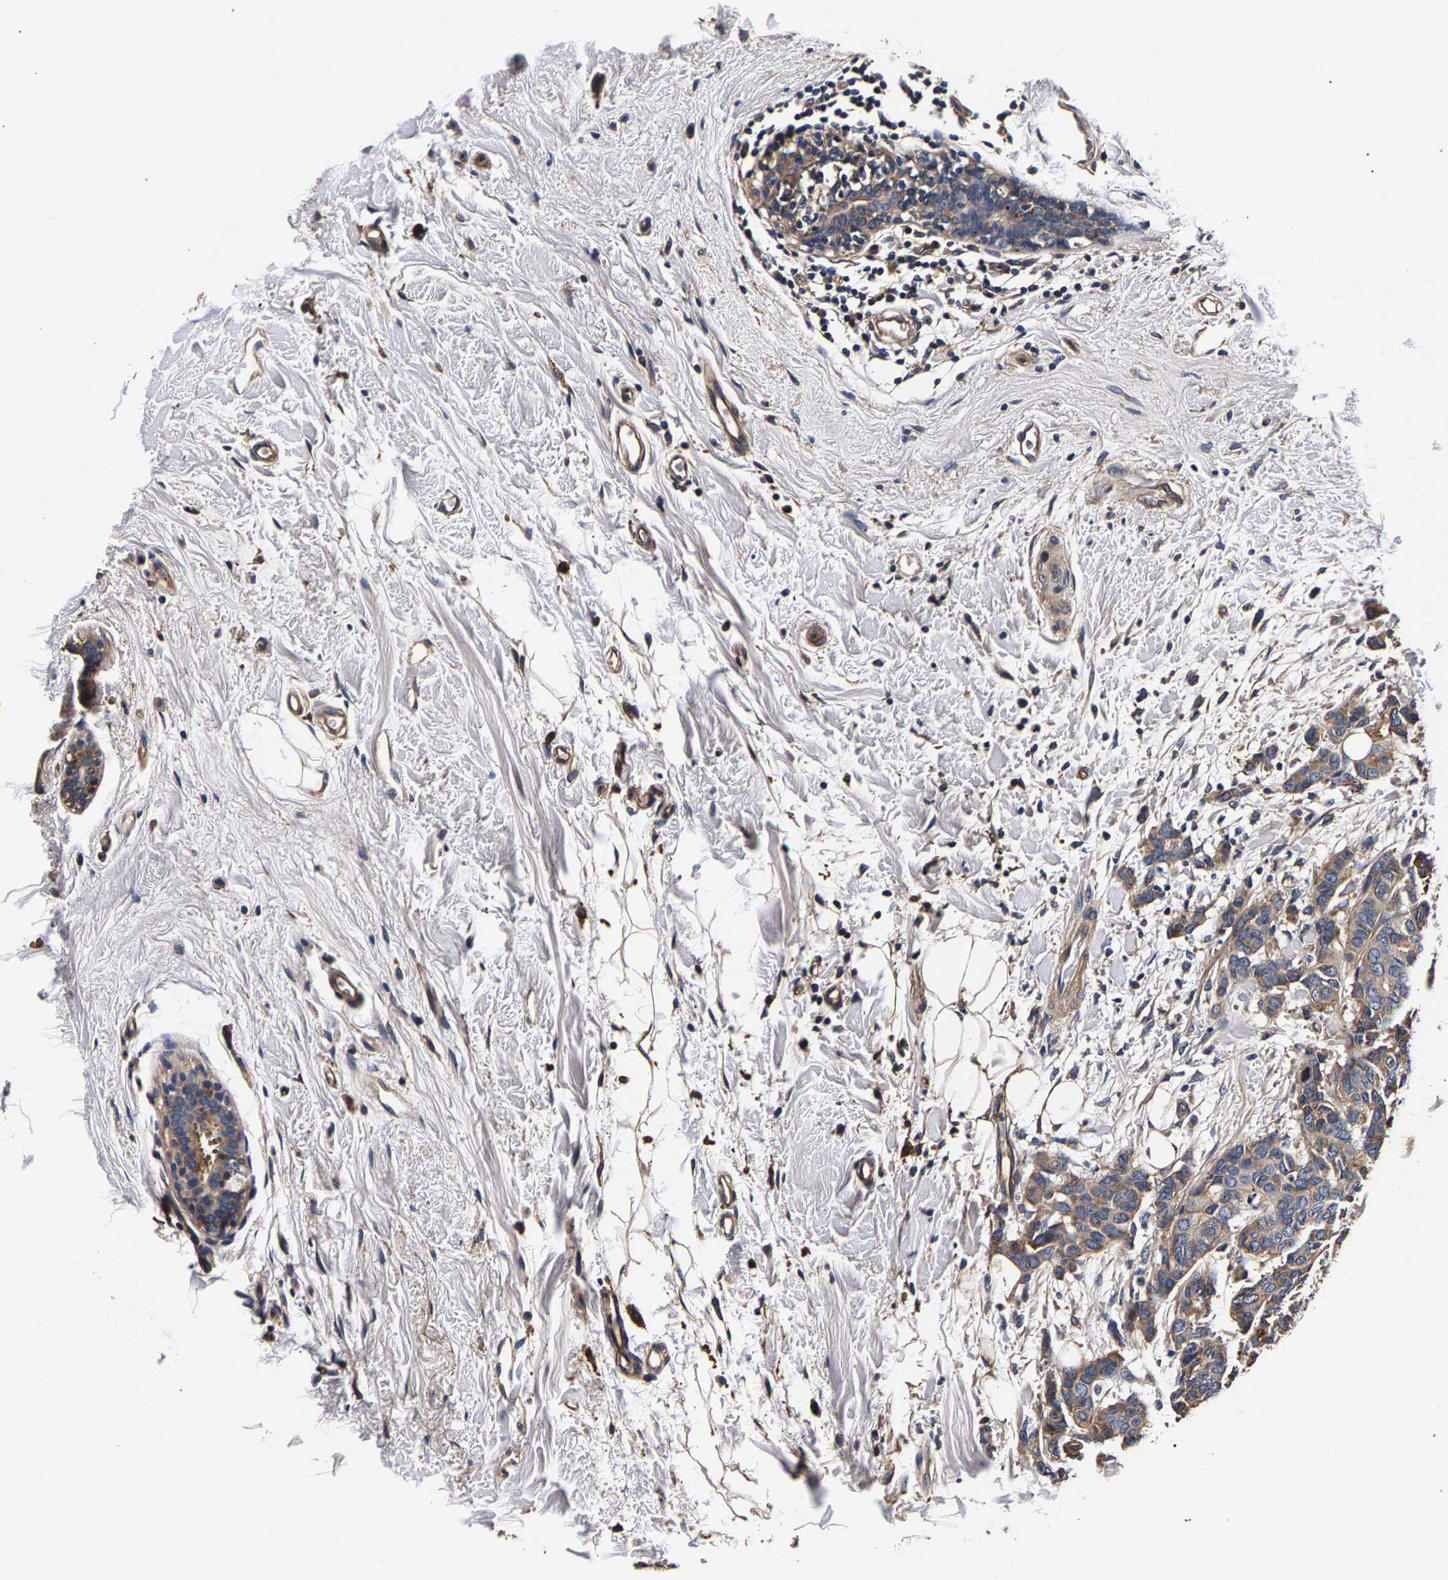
{"staining": {"intensity": "weak", "quantity": ">75%", "location": "cytoplasmic/membranous"}, "tissue": "breast cancer", "cell_type": "Tumor cells", "image_type": "cancer", "snomed": [{"axis": "morphology", "description": "Duct carcinoma"}, {"axis": "topography", "description": "Breast"}], "caption": "A low amount of weak cytoplasmic/membranous expression is appreciated in approximately >75% of tumor cells in breast cancer (invasive ductal carcinoma) tissue. (DAB IHC with brightfield microscopy, high magnification).", "gene": "MARCHF7", "patient": {"sex": "female", "age": 87}}